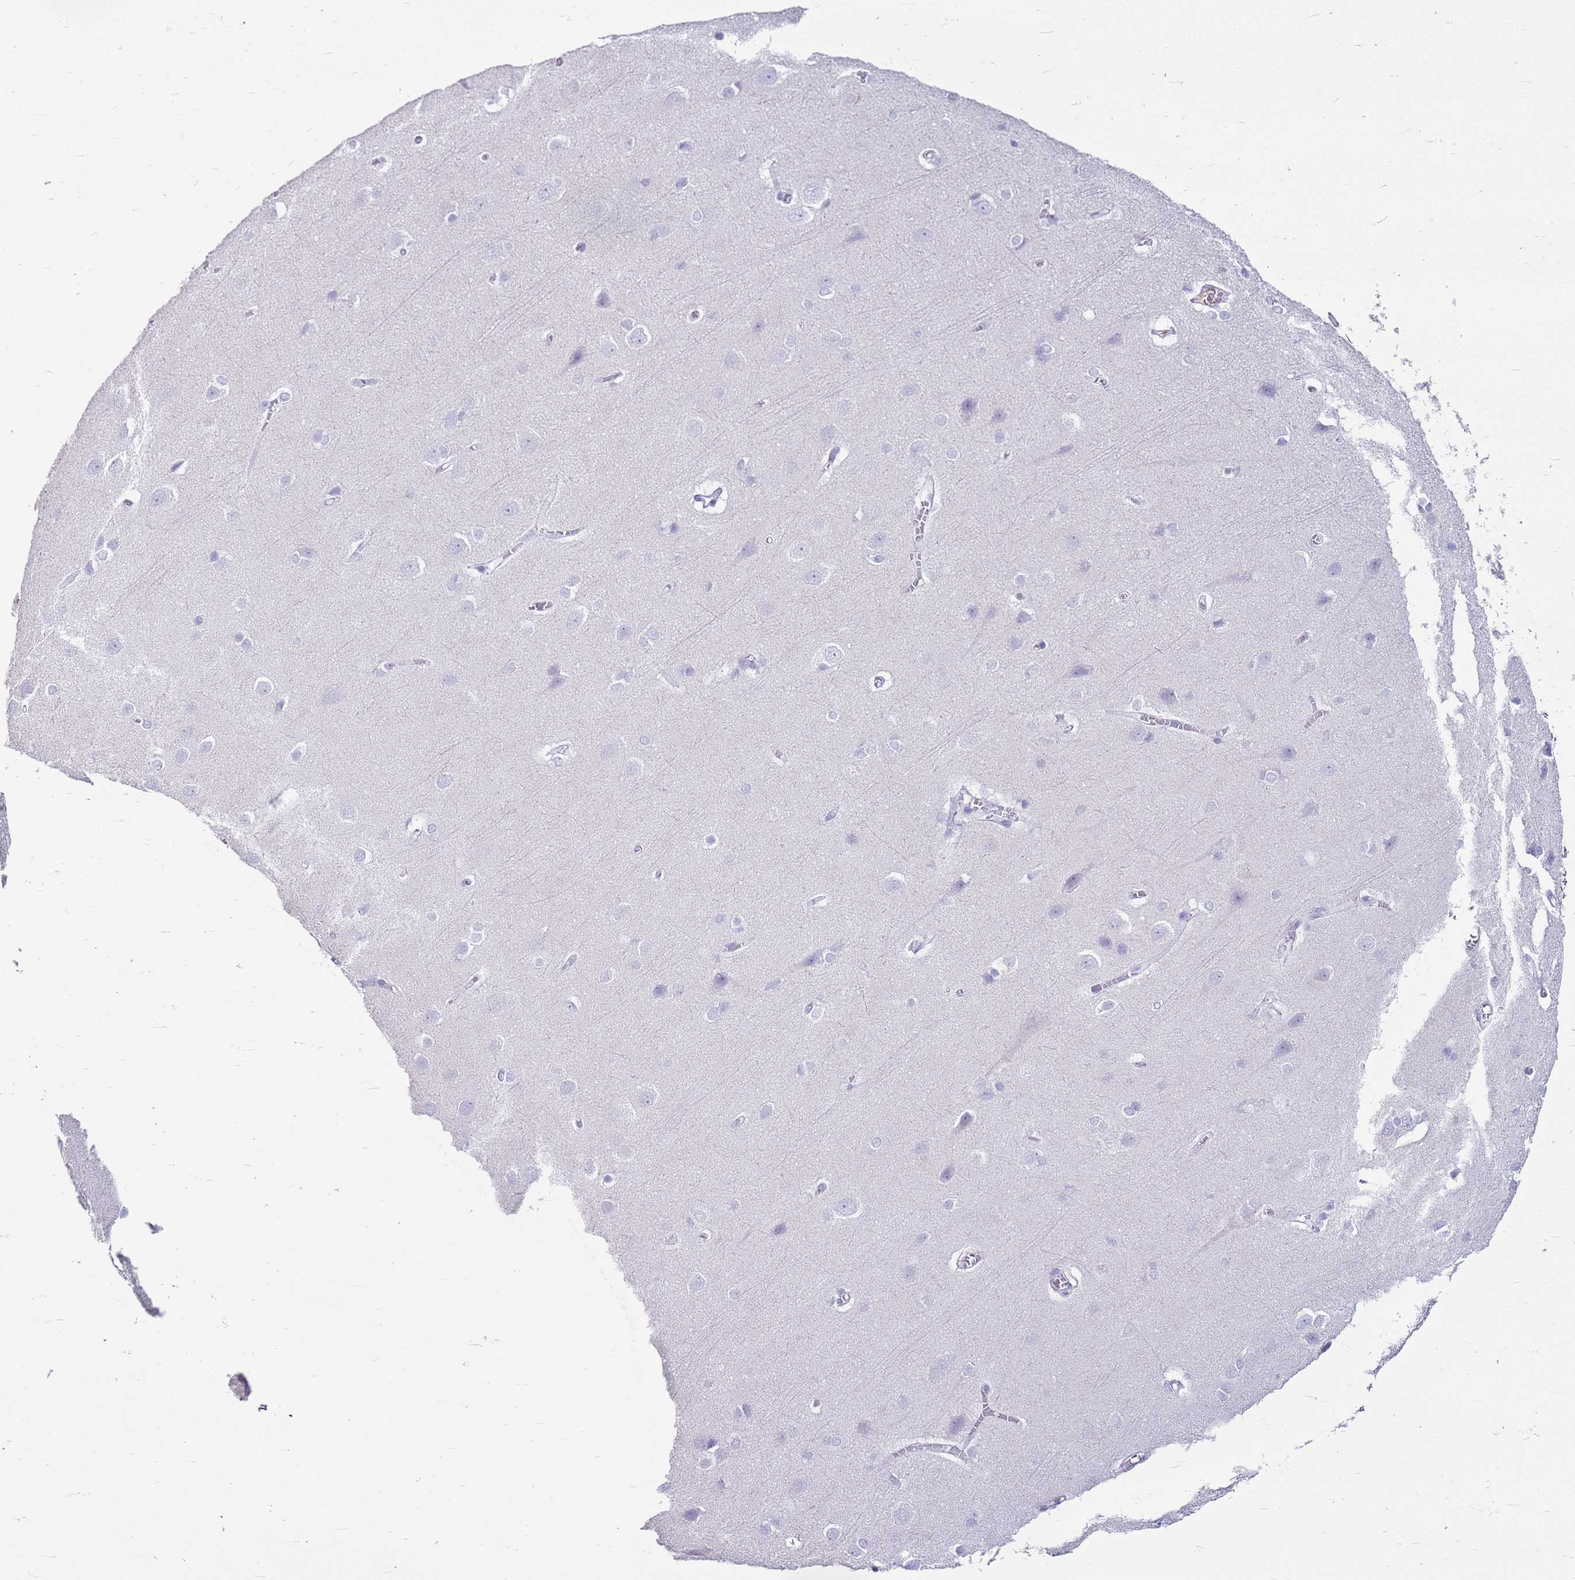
{"staining": {"intensity": "negative", "quantity": "none", "location": "none"}, "tissue": "cerebral cortex", "cell_type": "Endothelial cells", "image_type": "normal", "snomed": [{"axis": "morphology", "description": "Normal tissue, NOS"}, {"axis": "topography", "description": "Cerebral cortex"}], "caption": "The image displays no staining of endothelial cells in benign cerebral cortex. (Stains: DAB (3,3'-diaminobenzidine) immunohistochemistry (IHC) with hematoxylin counter stain, Microscopy: brightfield microscopy at high magnification).", "gene": "FABP2", "patient": {"sex": "male", "age": 37}}